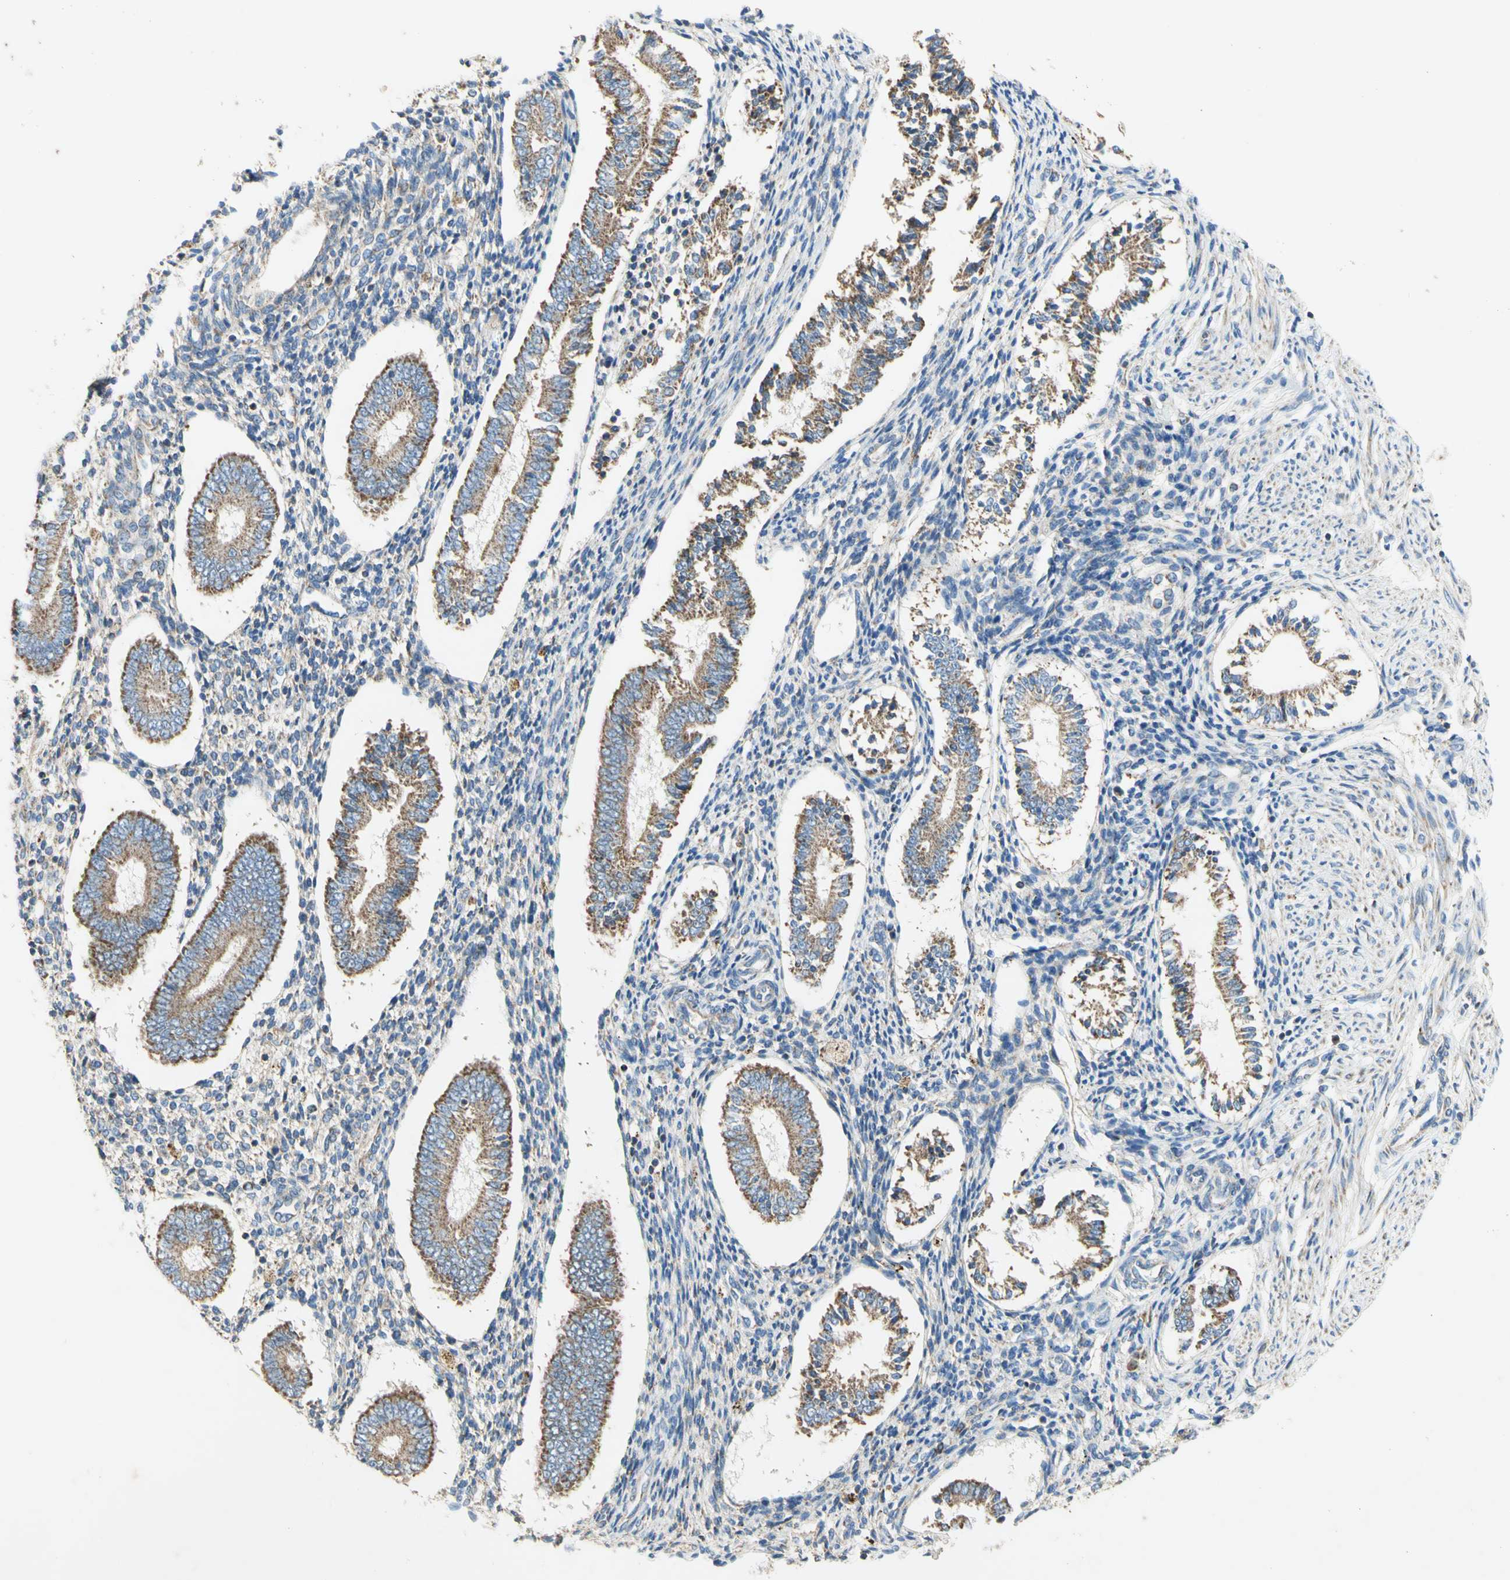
{"staining": {"intensity": "moderate", "quantity": "25%-75%", "location": "cytoplasmic/membranous"}, "tissue": "endometrium", "cell_type": "Cells in endometrial stroma", "image_type": "normal", "snomed": [{"axis": "morphology", "description": "Normal tissue, NOS"}, {"axis": "topography", "description": "Endometrium"}], "caption": "Immunohistochemistry staining of benign endometrium, which shows medium levels of moderate cytoplasmic/membranous staining in about 25%-75% of cells in endometrial stroma indicating moderate cytoplasmic/membranous protein expression. The staining was performed using DAB (3,3'-diaminobenzidine) (brown) for protein detection and nuclei were counterstained in hematoxylin (blue).", "gene": "SDHB", "patient": {"sex": "female", "age": 42}}